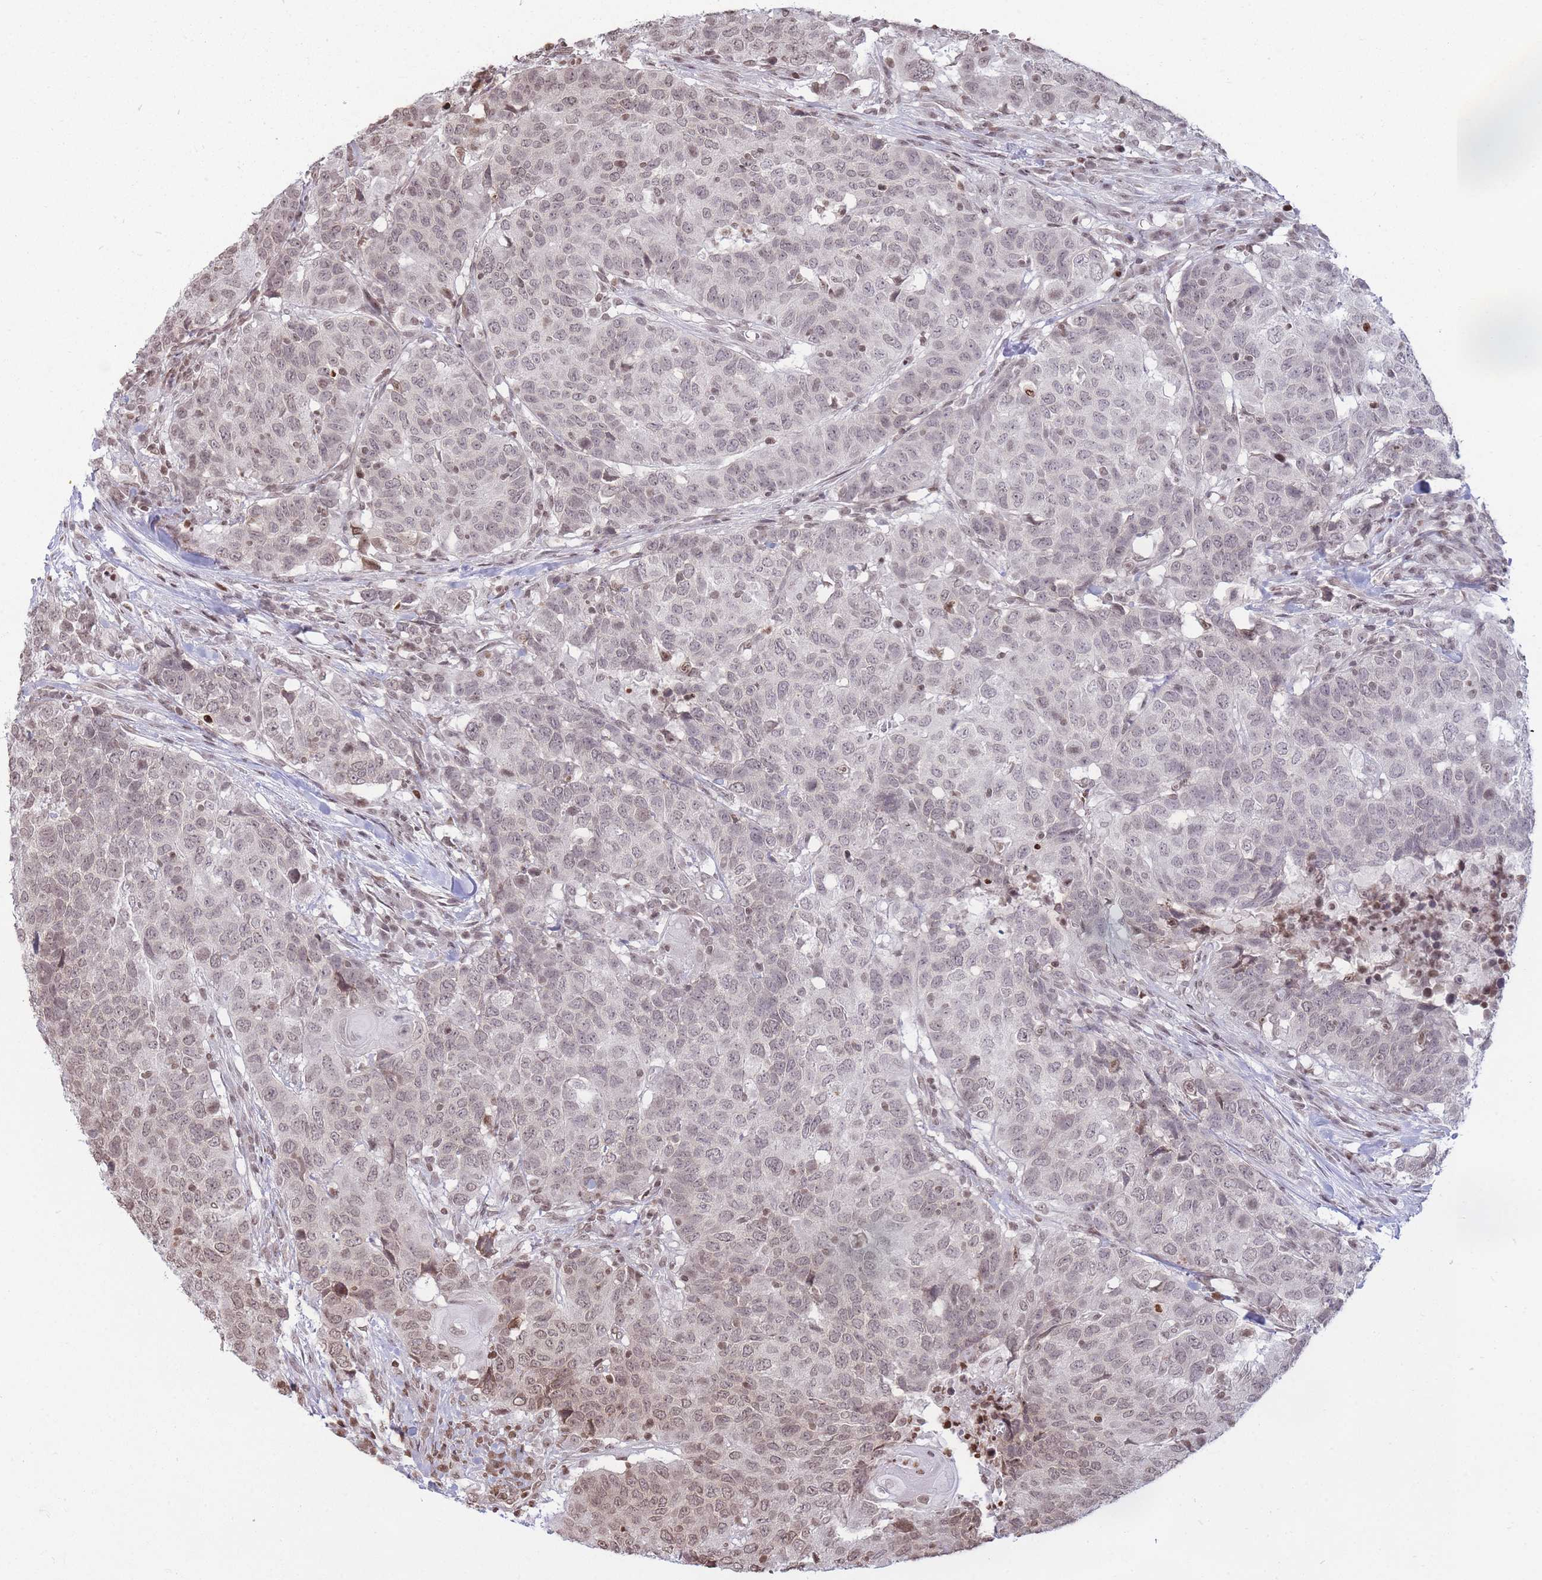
{"staining": {"intensity": "weak", "quantity": "25%-75%", "location": "nuclear"}, "tissue": "head and neck cancer", "cell_type": "Tumor cells", "image_type": "cancer", "snomed": [{"axis": "morphology", "description": "Normal tissue, NOS"}, {"axis": "morphology", "description": "Squamous cell carcinoma, NOS"}, {"axis": "topography", "description": "Skeletal muscle"}, {"axis": "topography", "description": "Vascular tissue"}, {"axis": "topography", "description": "Peripheral nerve tissue"}, {"axis": "topography", "description": "Head-Neck"}], "caption": "Protein analysis of head and neck cancer (squamous cell carcinoma) tissue displays weak nuclear staining in approximately 25%-75% of tumor cells.", "gene": "SHISAL1", "patient": {"sex": "male", "age": 66}}